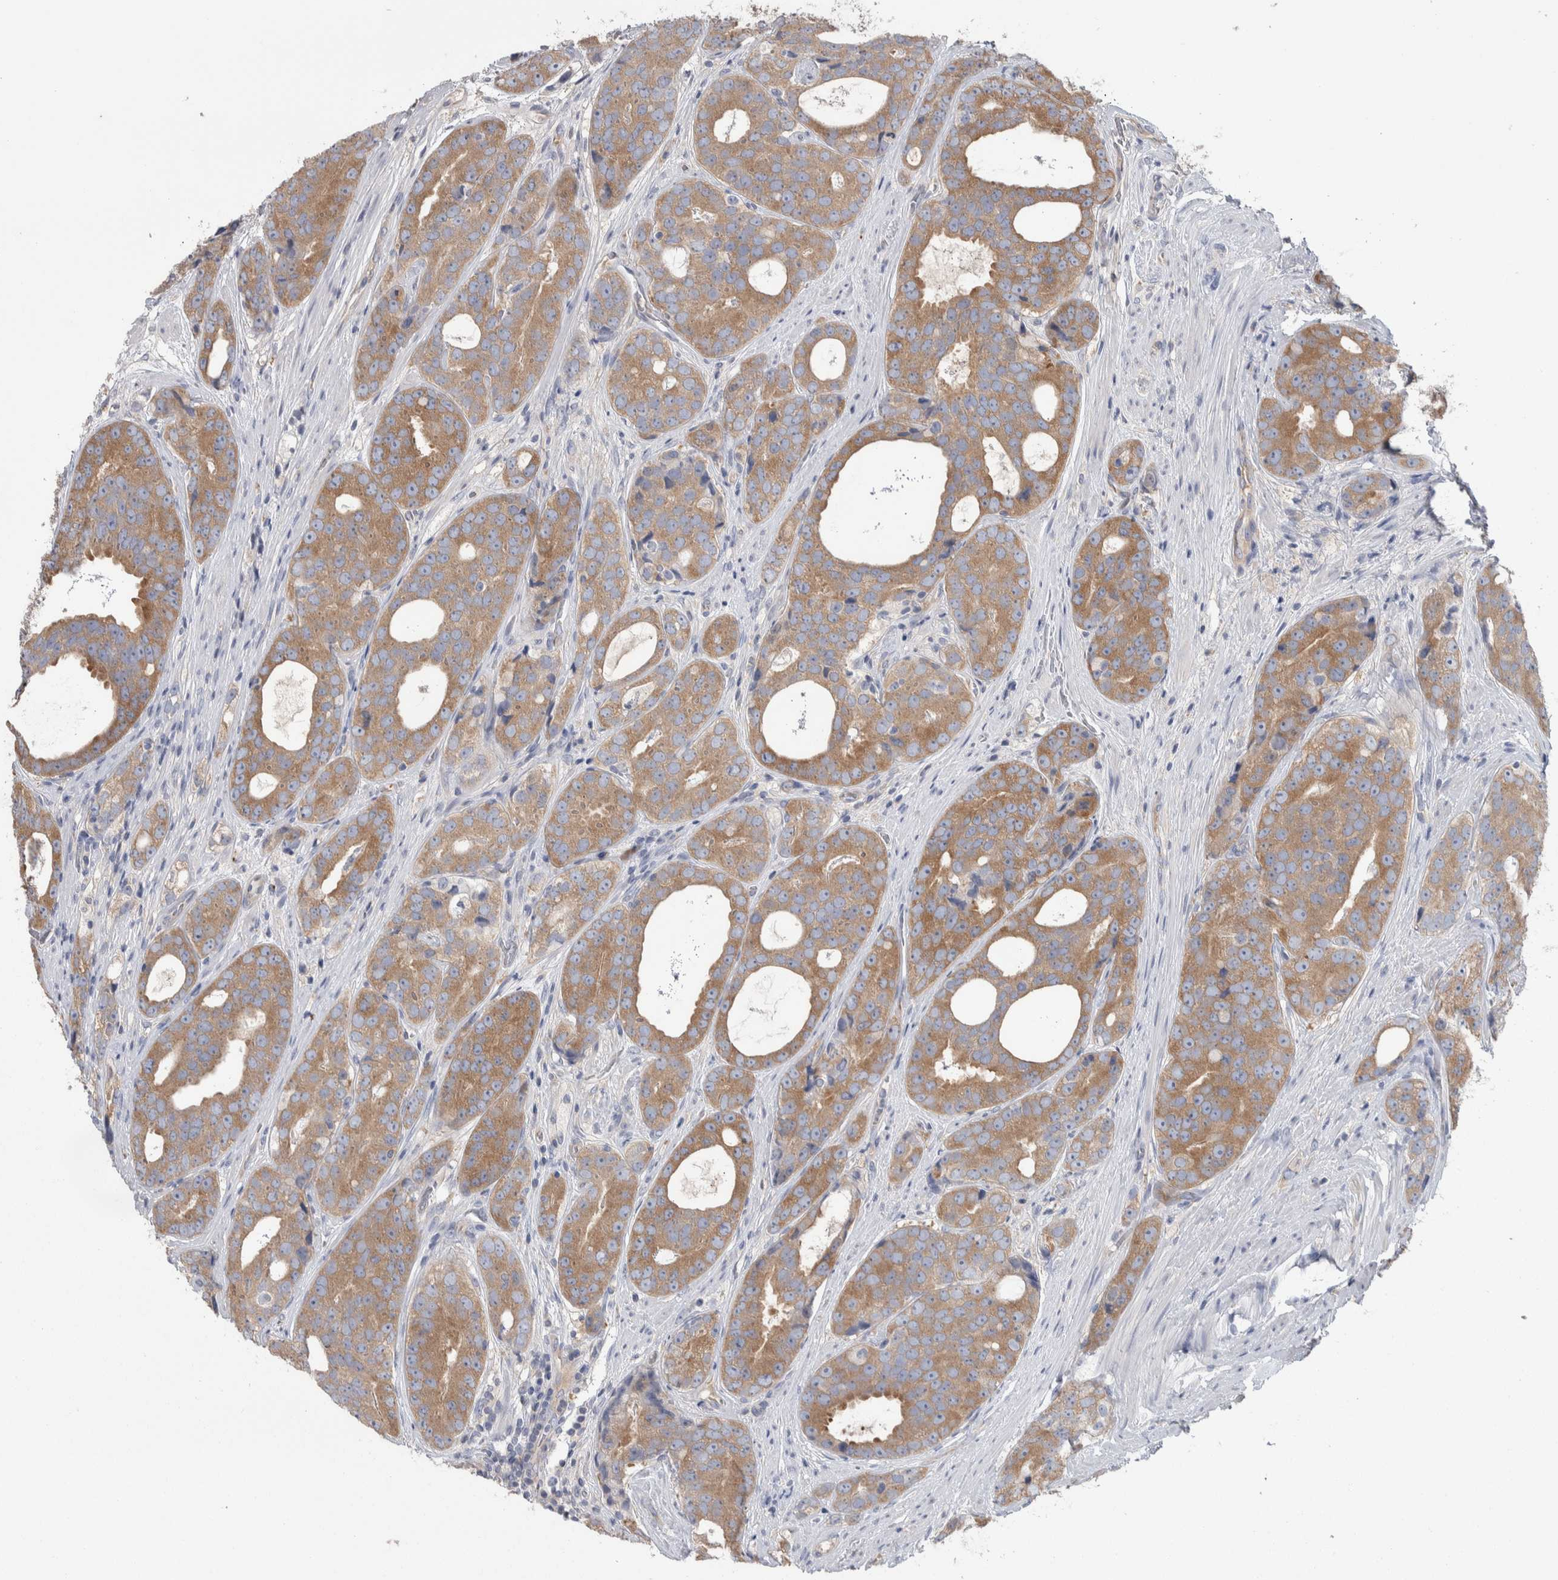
{"staining": {"intensity": "moderate", "quantity": ">75%", "location": "cytoplasmic/membranous"}, "tissue": "prostate cancer", "cell_type": "Tumor cells", "image_type": "cancer", "snomed": [{"axis": "morphology", "description": "Adenocarcinoma, High grade"}, {"axis": "topography", "description": "Prostate"}], "caption": "High-grade adenocarcinoma (prostate) stained with a brown dye displays moderate cytoplasmic/membranous positive staining in approximately >75% of tumor cells.", "gene": "GPHN", "patient": {"sex": "male", "age": 56}}